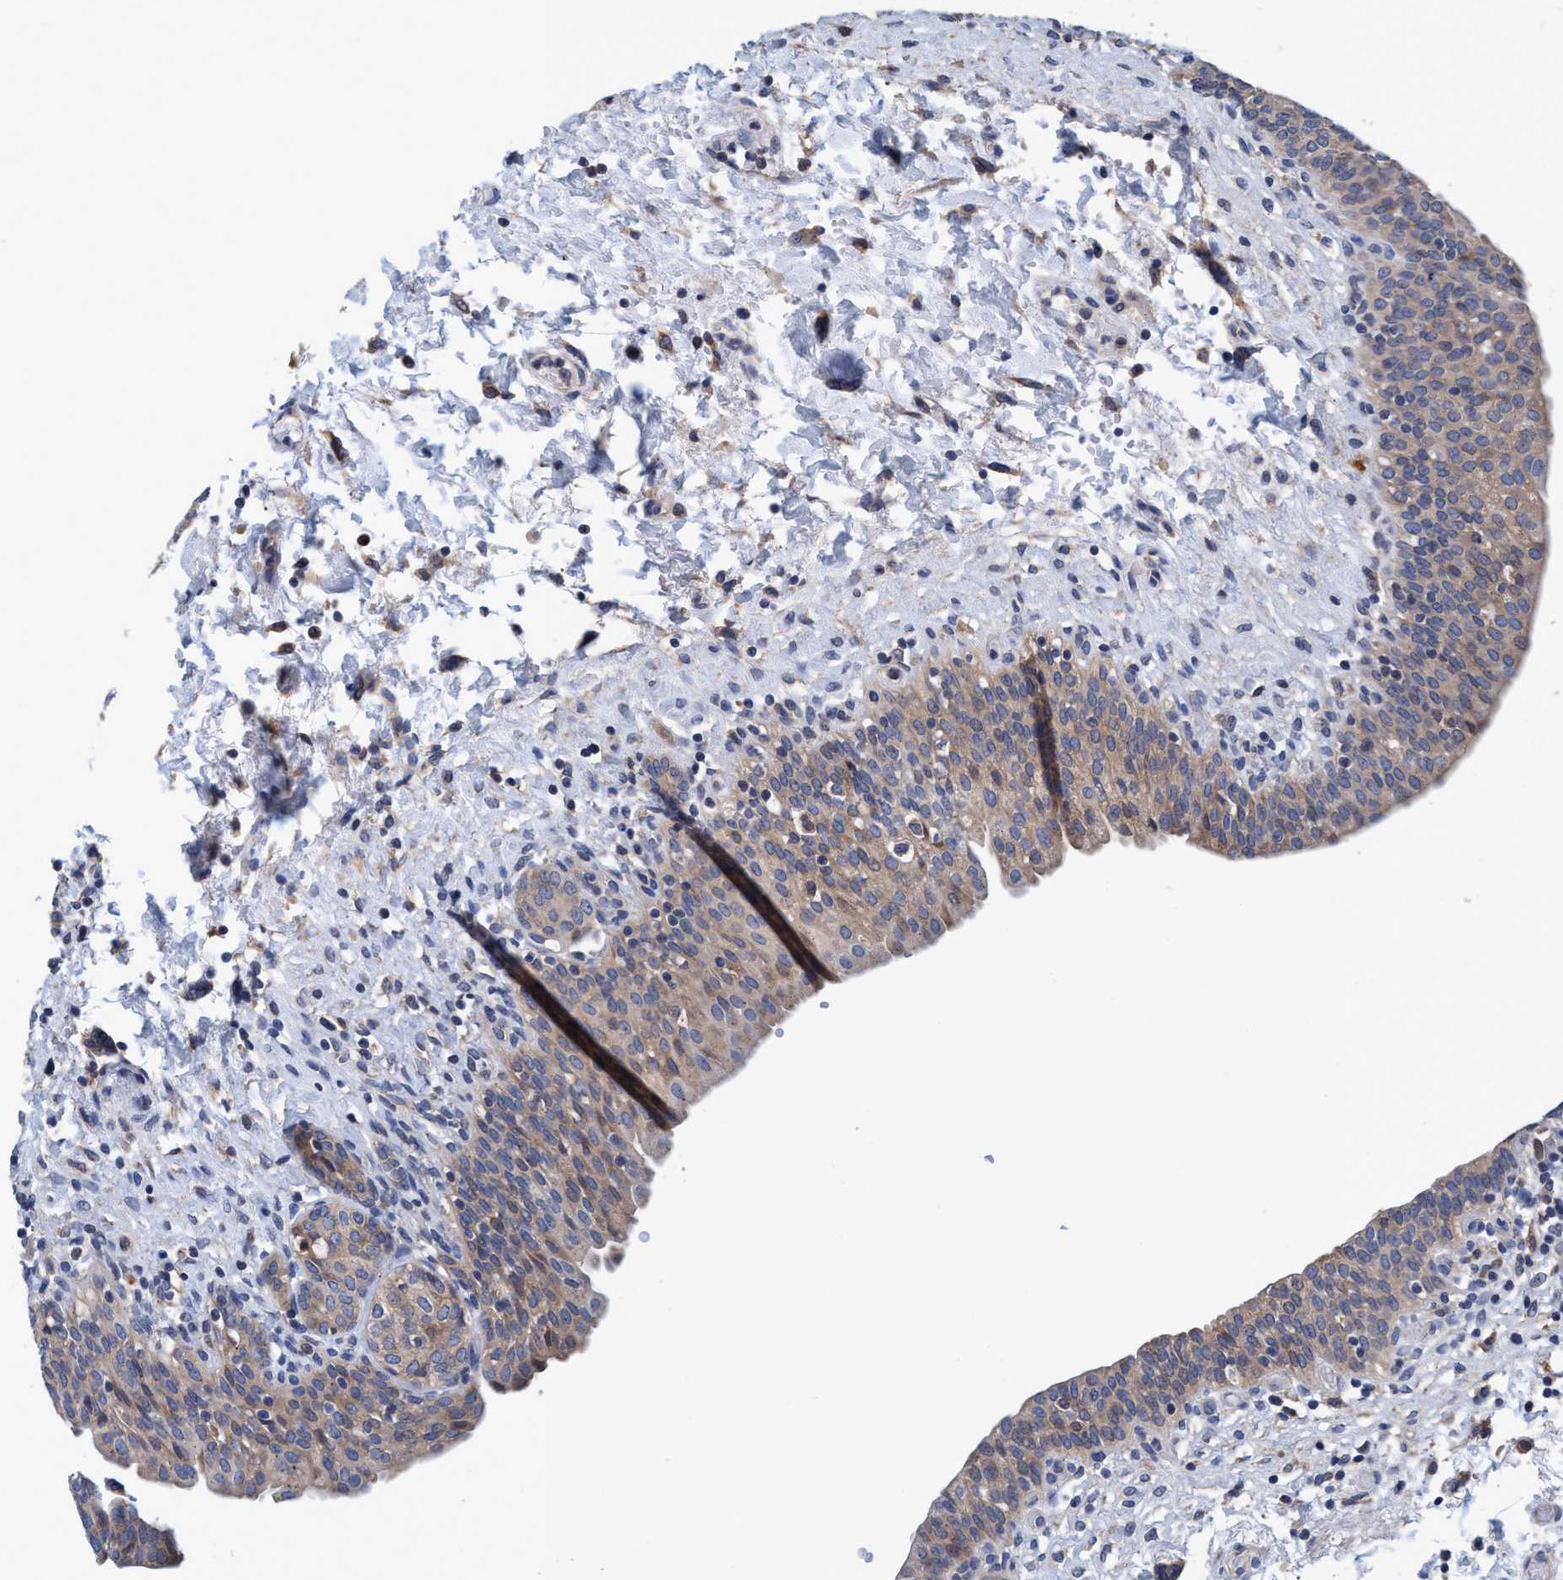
{"staining": {"intensity": "weak", "quantity": "<25%", "location": "cytoplasmic/membranous"}, "tissue": "urinary bladder", "cell_type": "Urothelial cells", "image_type": "normal", "snomed": [{"axis": "morphology", "description": "Normal tissue, NOS"}, {"axis": "topography", "description": "Urinary bladder"}], "caption": "IHC photomicrograph of normal human urinary bladder stained for a protein (brown), which shows no staining in urothelial cells. (Brightfield microscopy of DAB IHC at high magnification).", "gene": "CALCOCO2", "patient": {"sex": "male", "age": 55}}